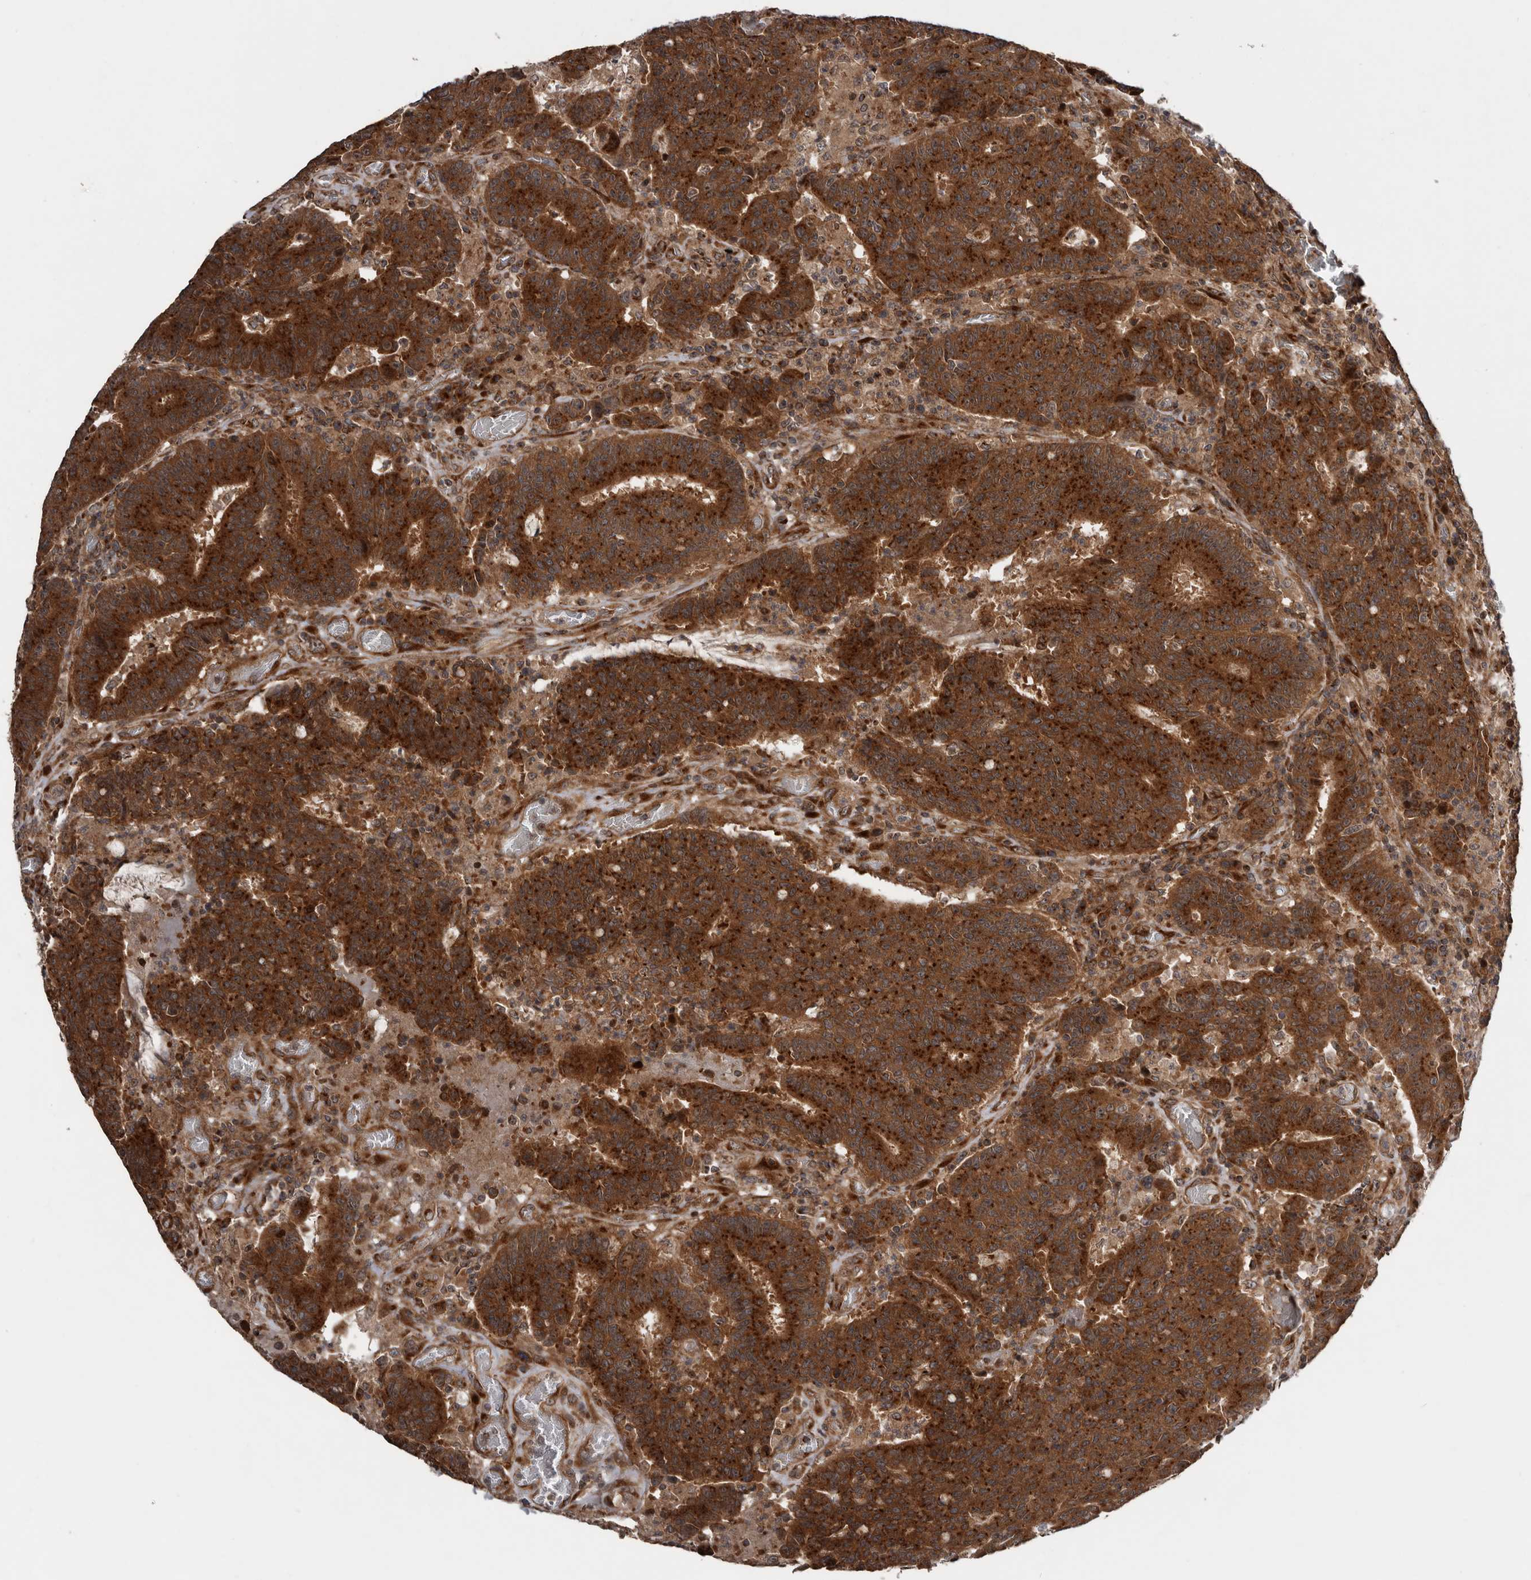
{"staining": {"intensity": "strong", "quantity": ">75%", "location": "cytoplasmic/membranous,nuclear"}, "tissue": "colorectal cancer", "cell_type": "Tumor cells", "image_type": "cancer", "snomed": [{"axis": "morphology", "description": "Adenocarcinoma, NOS"}, {"axis": "topography", "description": "Colon"}], "caption": "A micrograph of human adenocarcinoma (colorectal) stained for a protein shows strong cytoplasmic/membranous and nuclear brown staining in tumor cells. Immunohistochemistry (ihc) stains the protein in brown and the nuclei are stained blue.", "gene": "CCDC190", "patient": {"sex": "female", "age": 75}}